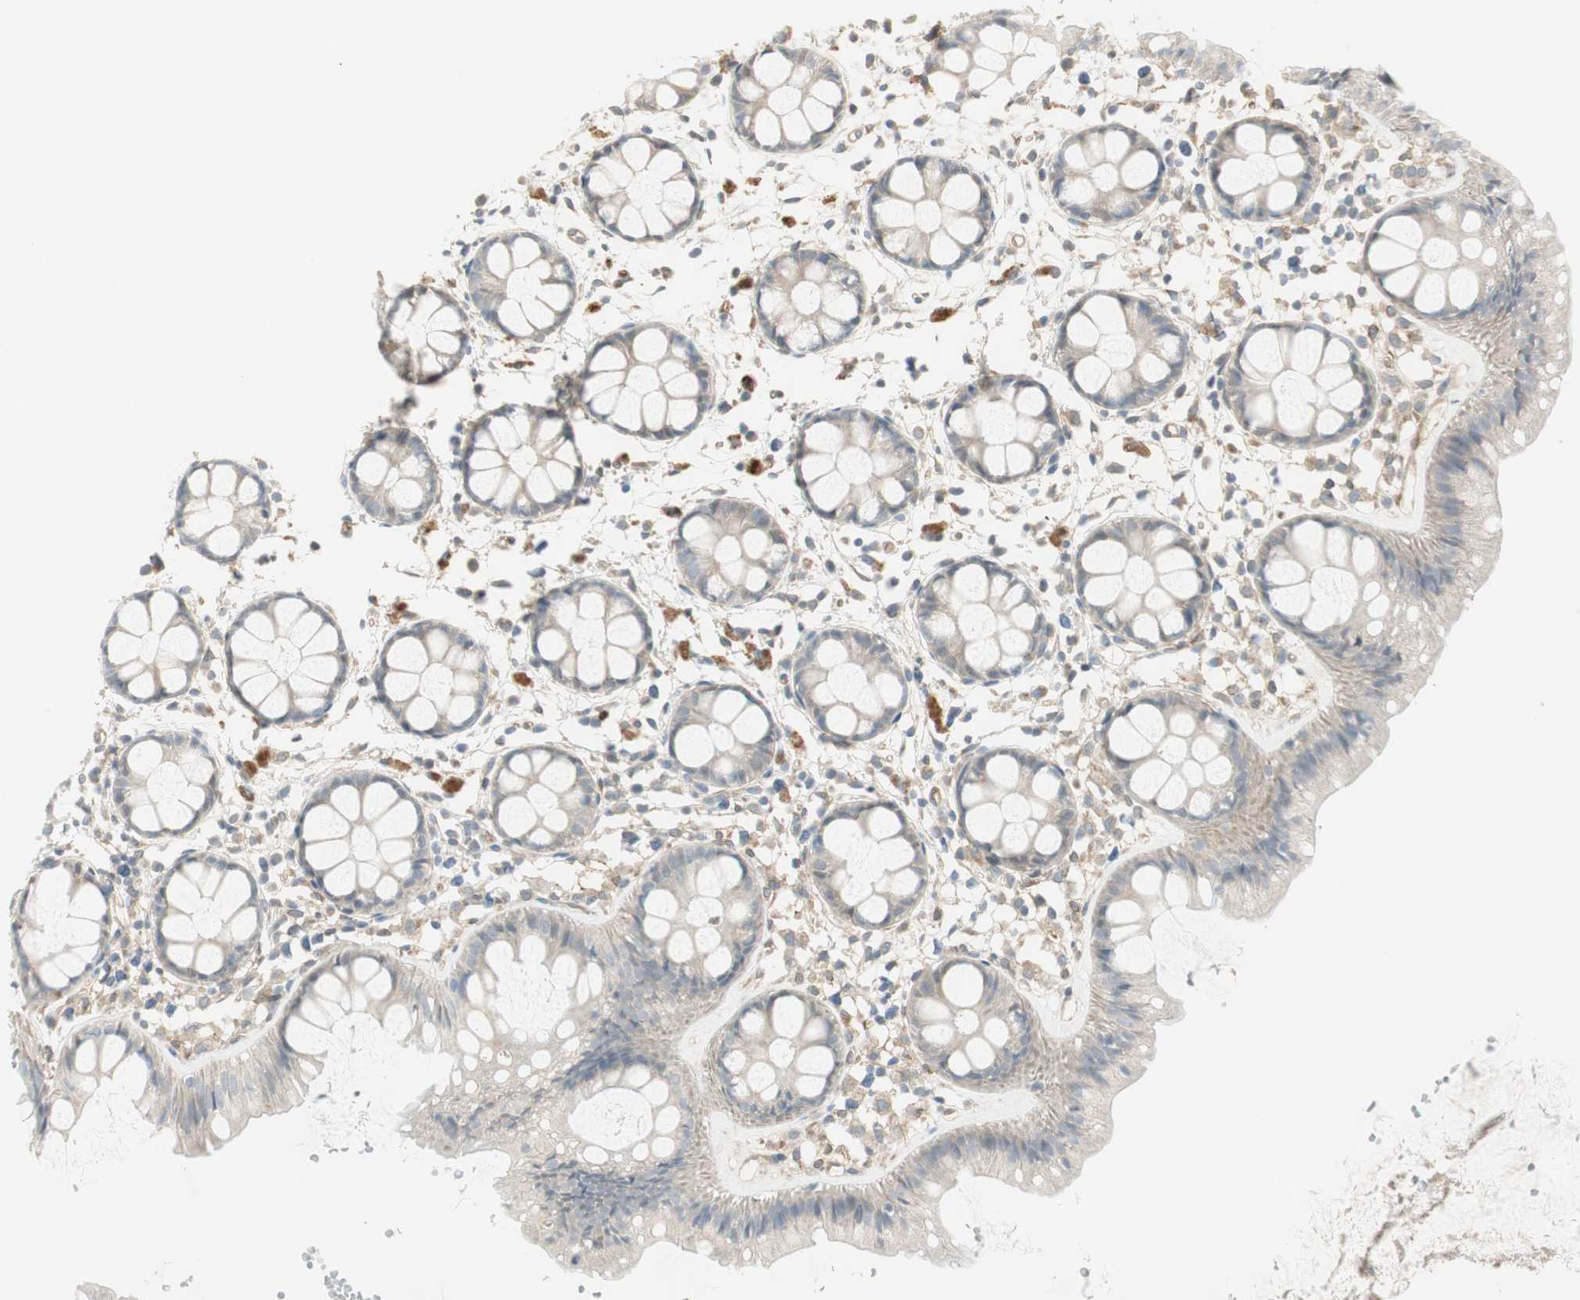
{"staining": {"intensity": "weak", "quantity": "25%-75%", "location": "cytoplasmic/membranous"}, "tissue": "rectum", "cell_type": "Glandular cells", "image_type": "normal", "snomed": [{"axis": "morphology", "description": "Normal tissue, NOS"}, {"axis": "topography", "description": "Rectum"}], "caption": "Glandular cells show weak cytoplasmic/membranous staining in approximately 25%-75% of cells in benign rectum. (DAB (3,3'-diaminobenzidine) IHC, brown staining for protein, blue staining for nuclei).", "gene": "STON1", "patient": {"sex": "female", "age": 66}}